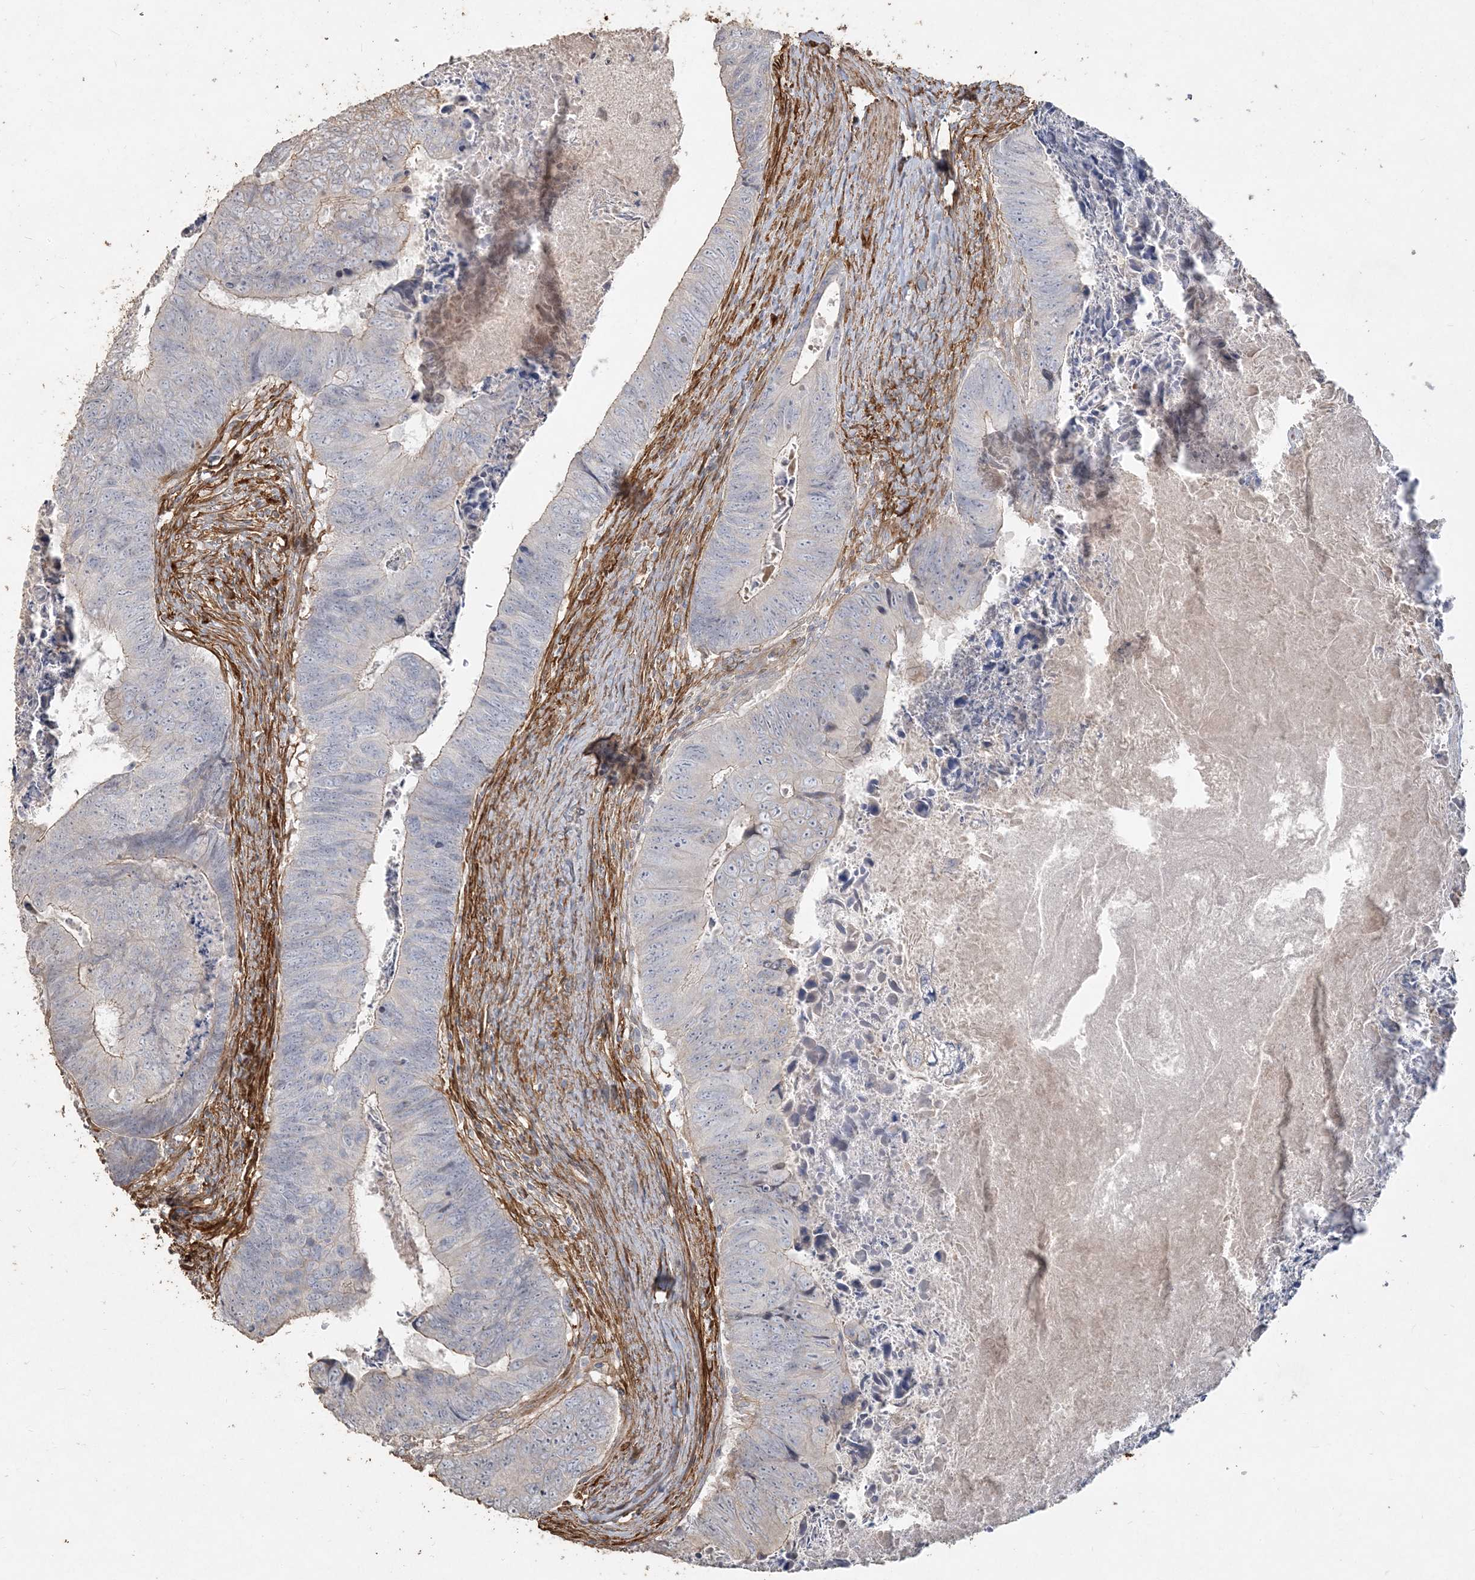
{"staining": {"intensity": "weak", "quantity": "<25%", "location": "cytoplasmic/membranous"}, "tissue": "colorectal cancer", "cell_type": "Tumor cells", "image_type": "cancer", "snomed": [{"axis": "morphology", "description": "Adenocarcinoma, NOS"}, {"axis": "topography", "description": "Colon"}], "caption": "The IHC photomicrograph has no significant positivity in tumor cells of adenocarcinoma (colorectal) tissue.", "gene": "RNF145", "patient": {"sex": "female", "age": 67}}